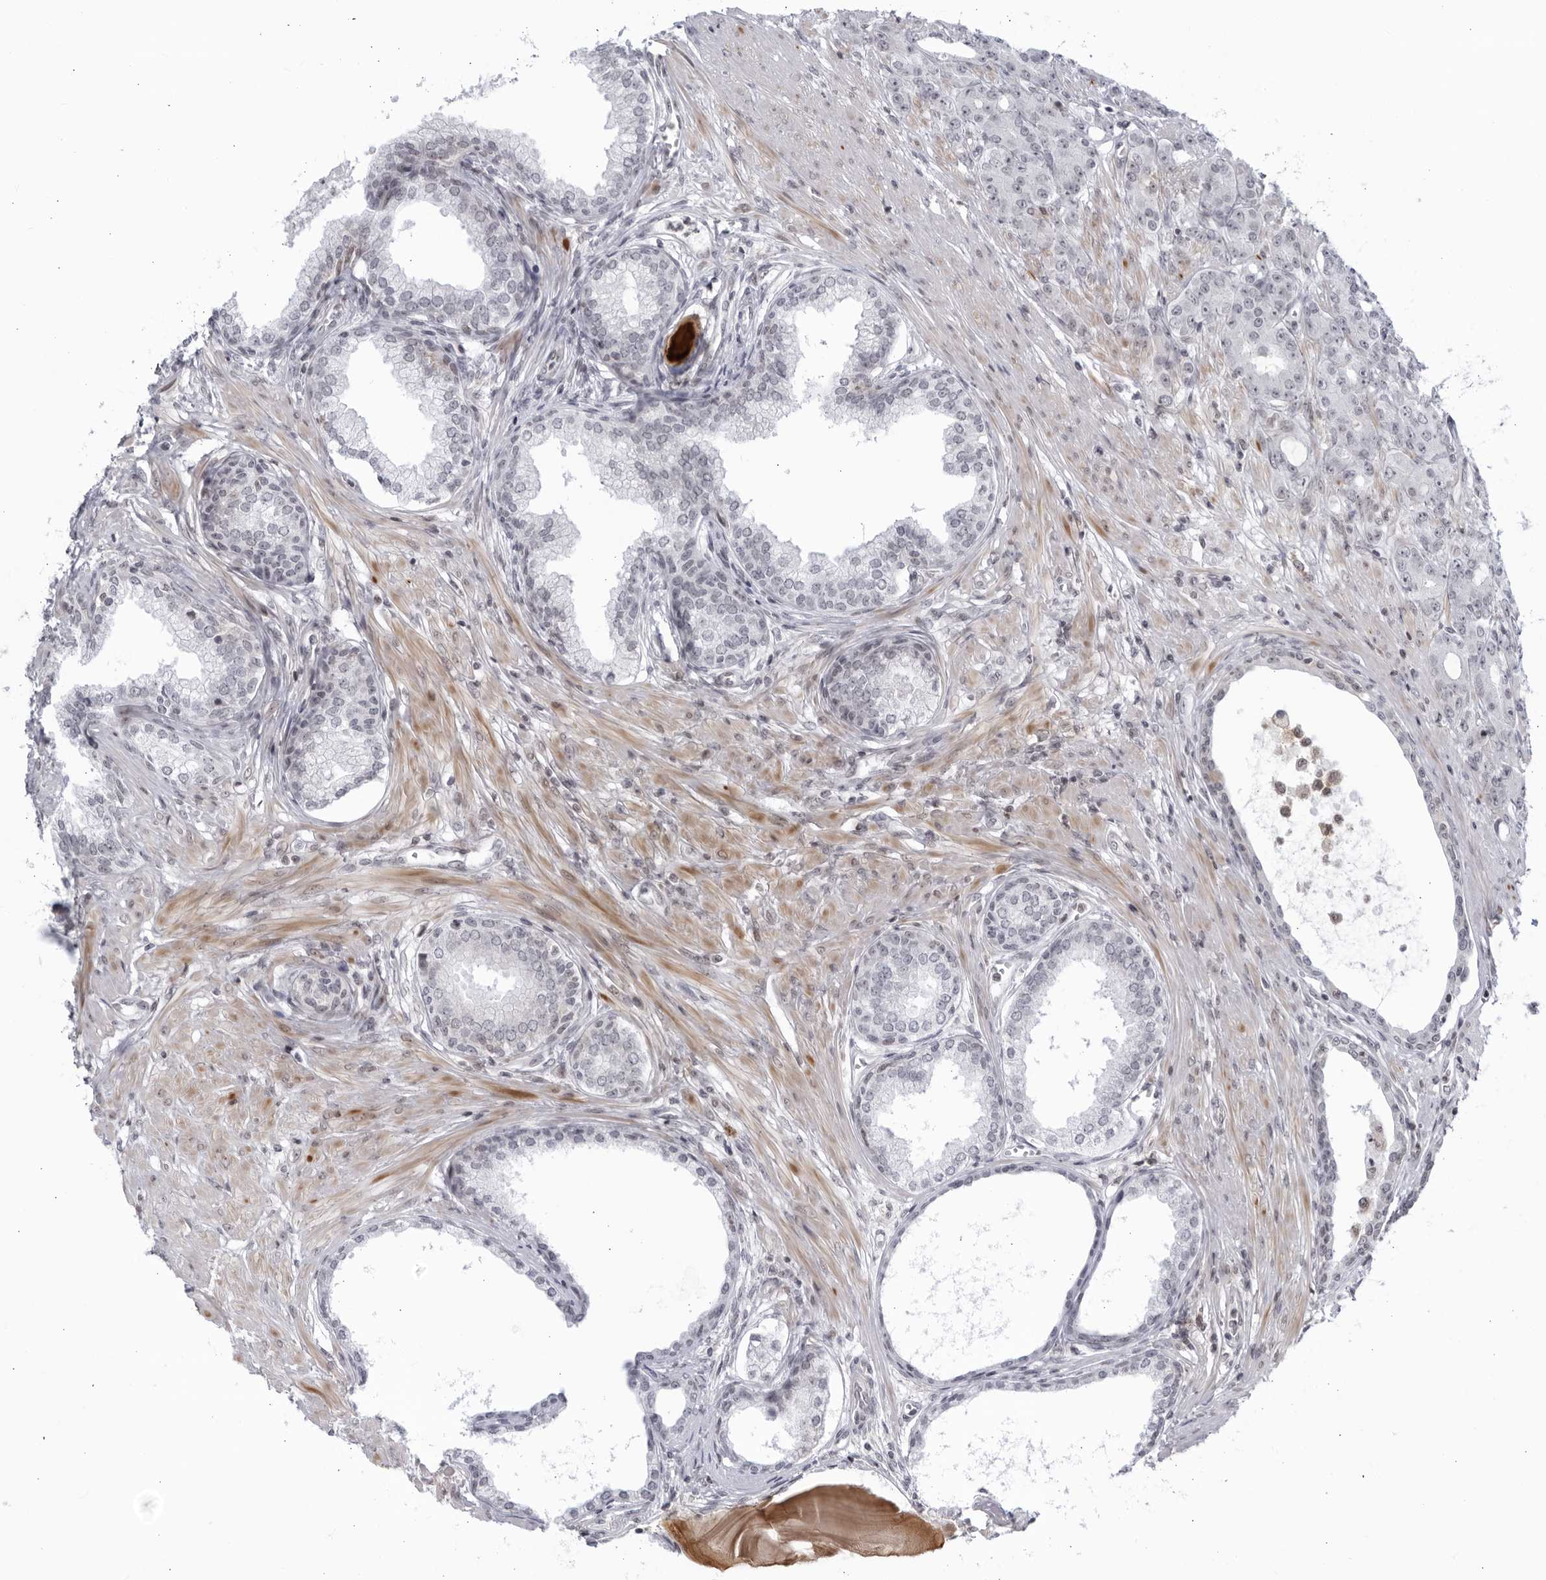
{"staining": {"intensity": "negative", "quantity": "none", "location": "none"}, "tissue": "prostate cancer", "cell_type": "Tumor cells", "image_type": "cancer", "snomed": [{"axis": "morphology", "description": "Adenocarcinoma, High grade"}, {"axis": "topography", "description": "Prostate"}], "caption": "DAB (3,3'-diaminobenzidine) immunohistochemical staining of prostate cancer (high-grade adenocarcinoma) shows no significant staining in tumor cells.", "gene": "DTL", "patient": {"sex": "male", "age": 62}}